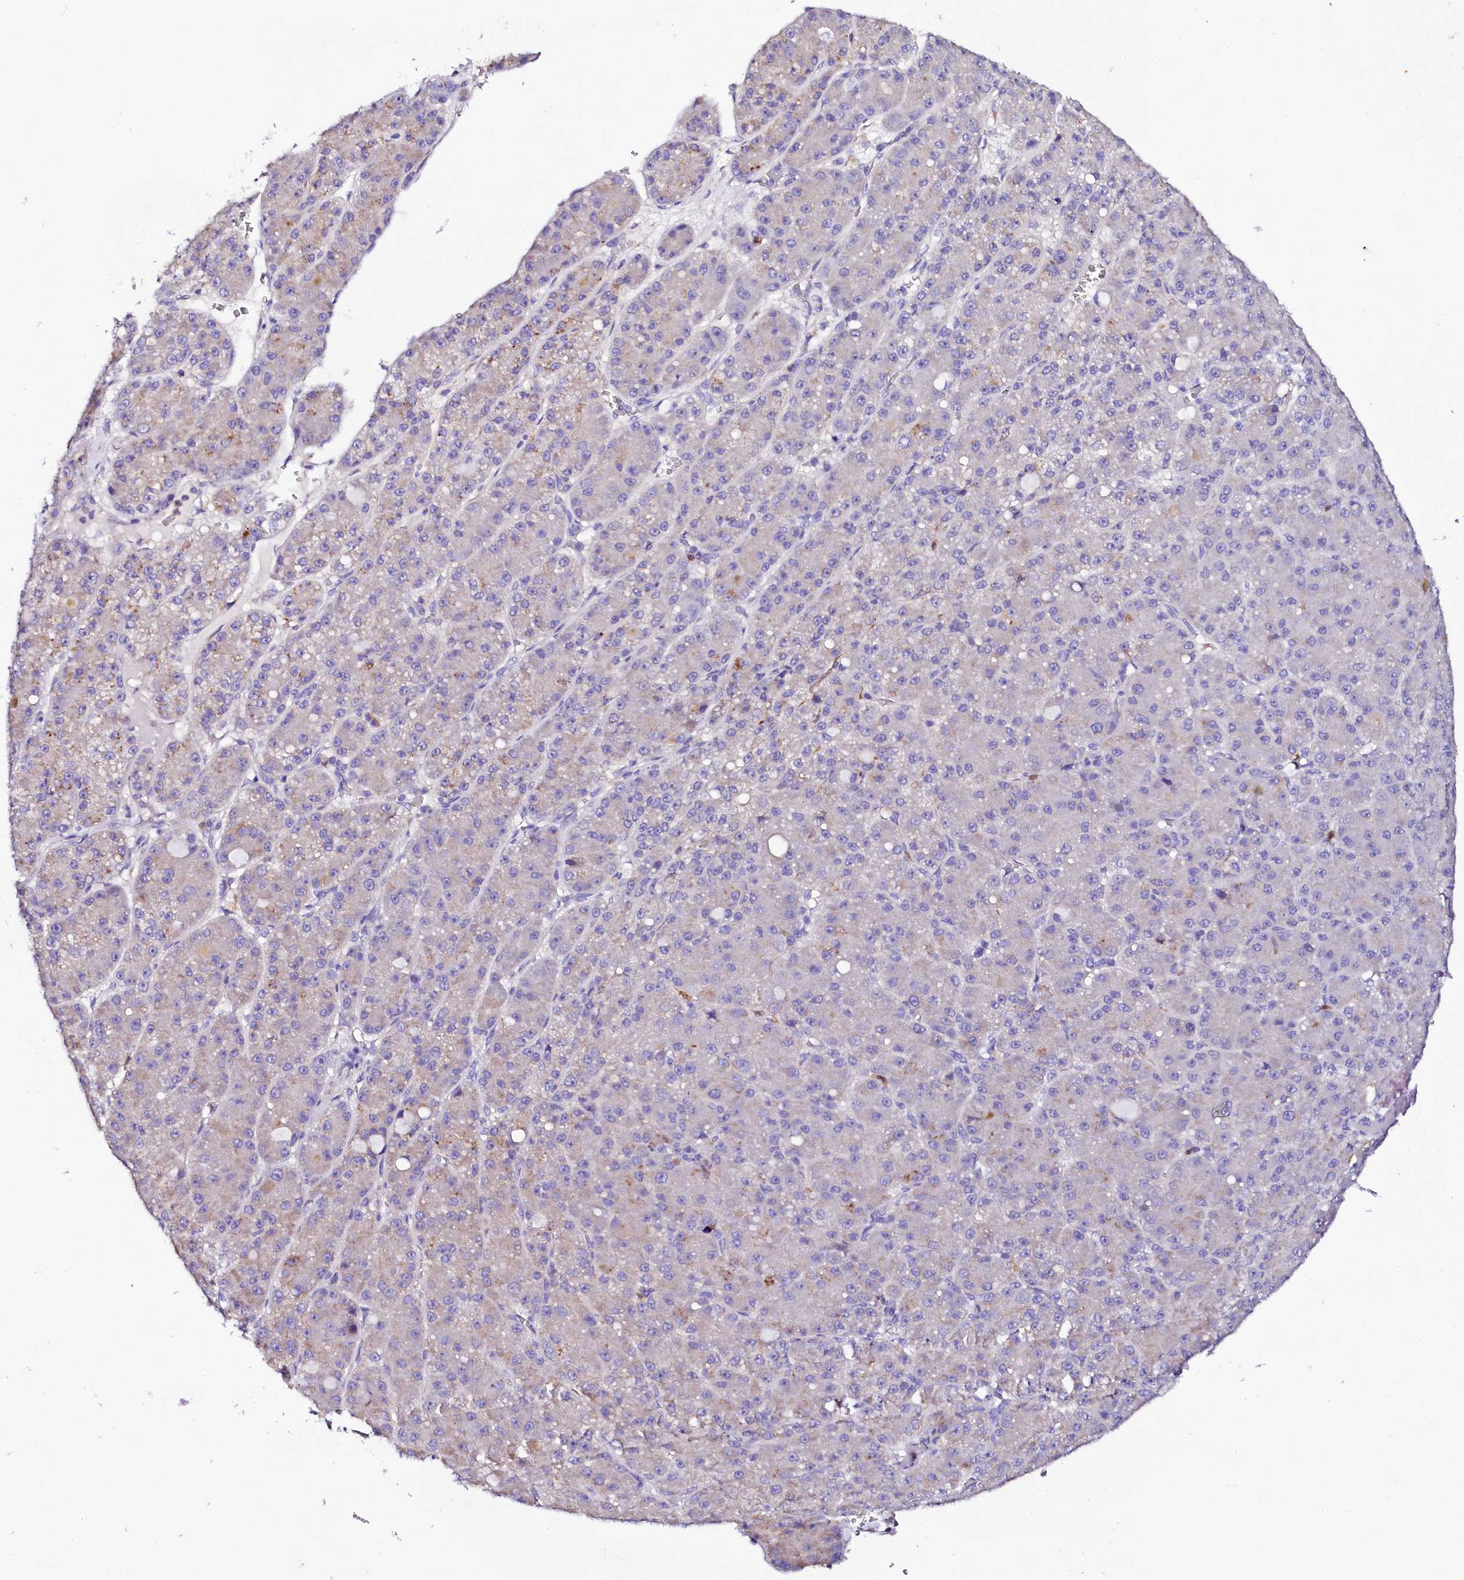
{"staining": {"intensity": "negative", "quantity": "none", "location": "none"}, "tissue": "liver cancer", "cell_type": "Tumor cells", "image_type": "cancer", "snomed": [{"axis": "morphology", "description": "Carcinoma, Hepatocellular, NOS"}, {"axis": "topography", "description": "Liver"}], "caption": "Immunohistochemical staining of hepatocellular carcinoma (liver) displays no significant positivity in tumor cells.", "gene": "NAA16", "patient": {"sex": "male", "age": 67}}